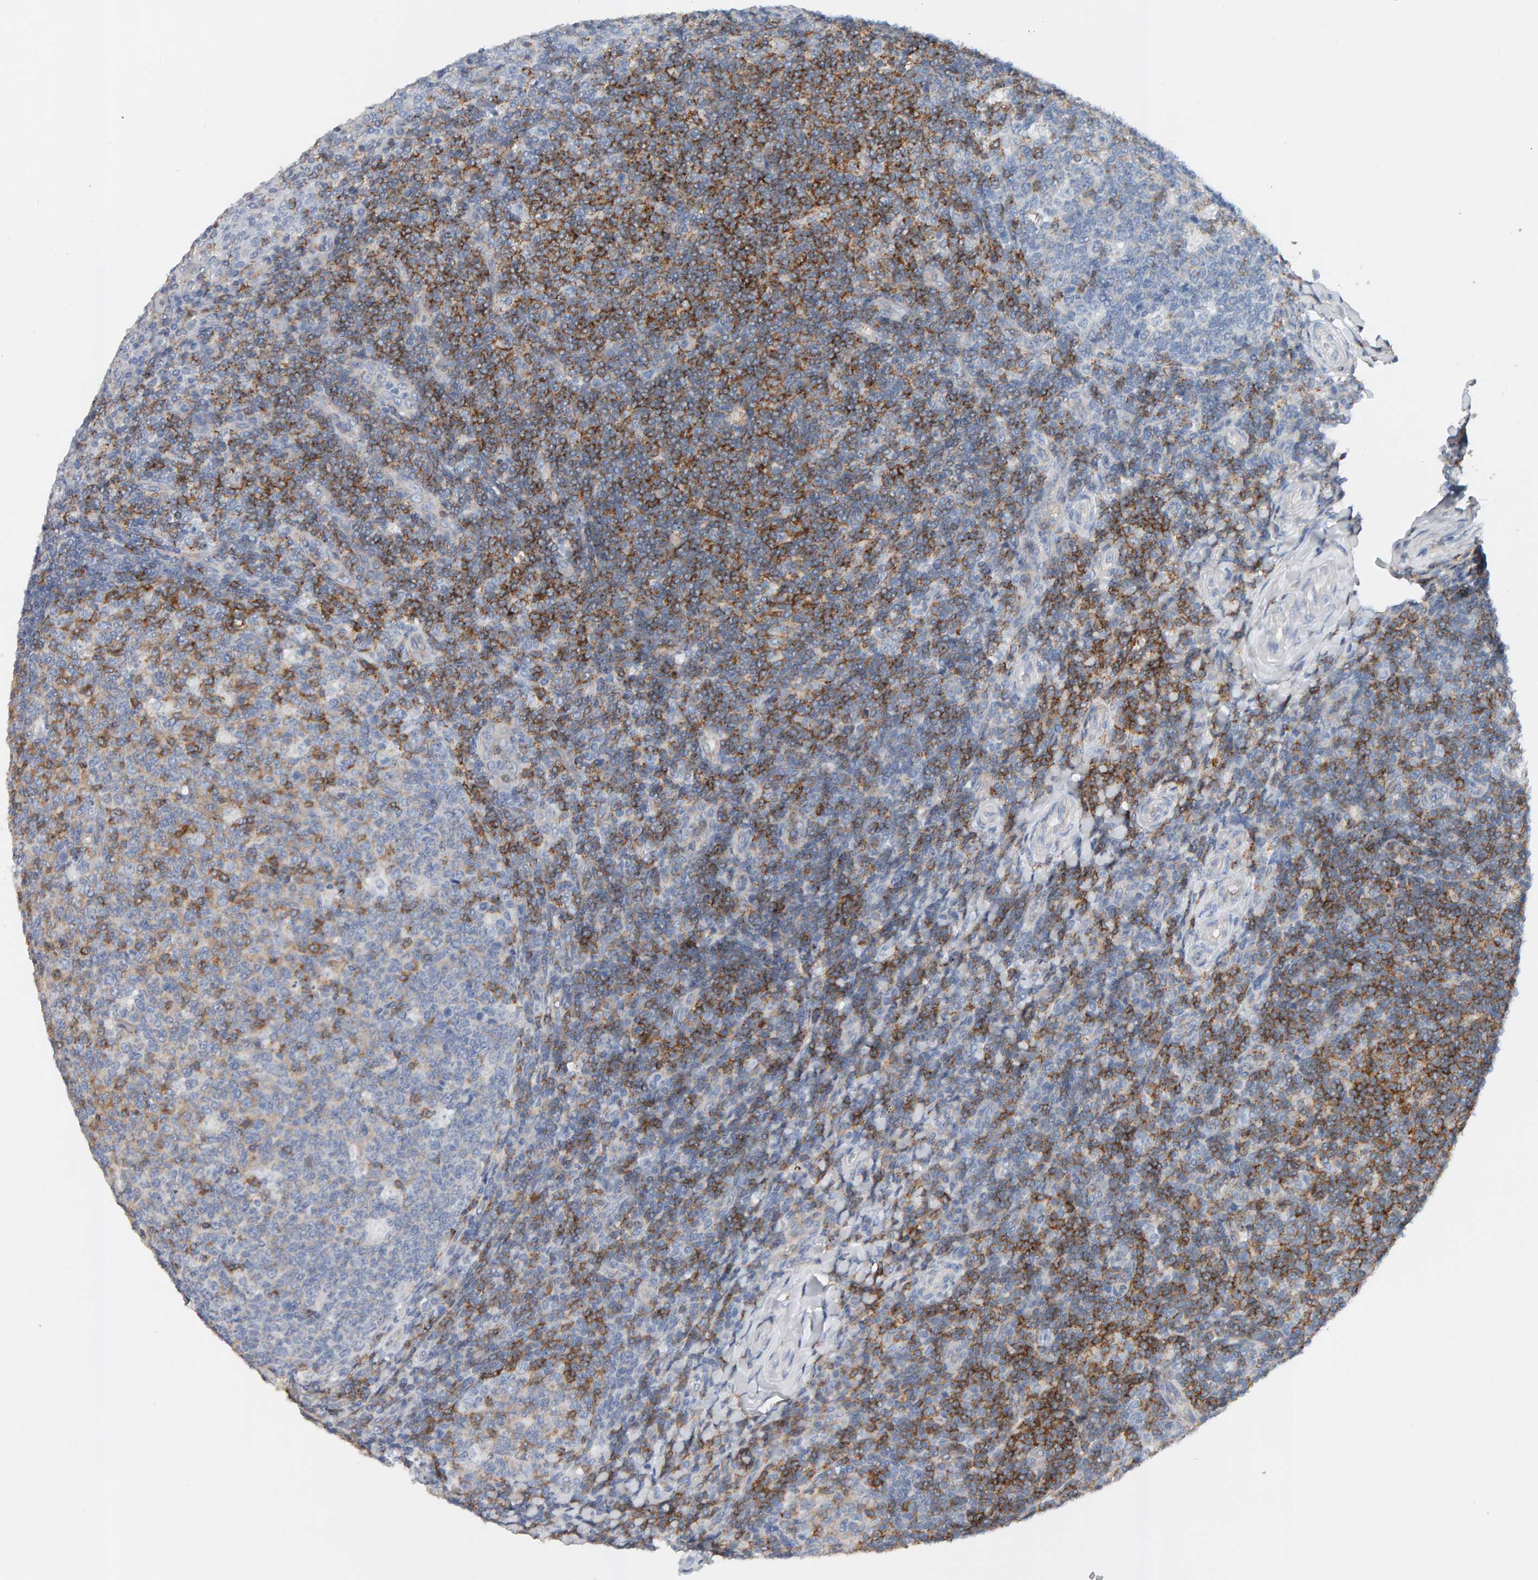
{"staining": {"intensity": "strong", "quantity": "<25%", "location": "cytoplasmic/membranous"}, "tissue": "tonsil", "cell_type": "Germinal center cells", "image_type": "normal", "snomed": [{"axis": "morphology", "description": "Normal tissue, NOS"}, {"axis": "topography", "description": "Tonsil"}], "caption": "Immunohistochemical staining of unremarkable tonsil reveals strong cytoplasmic/membranous protein expression in approximately <25% of germinal center cells.", "gene": "FYN", "patient": {"sex": "female", "age": 19}}